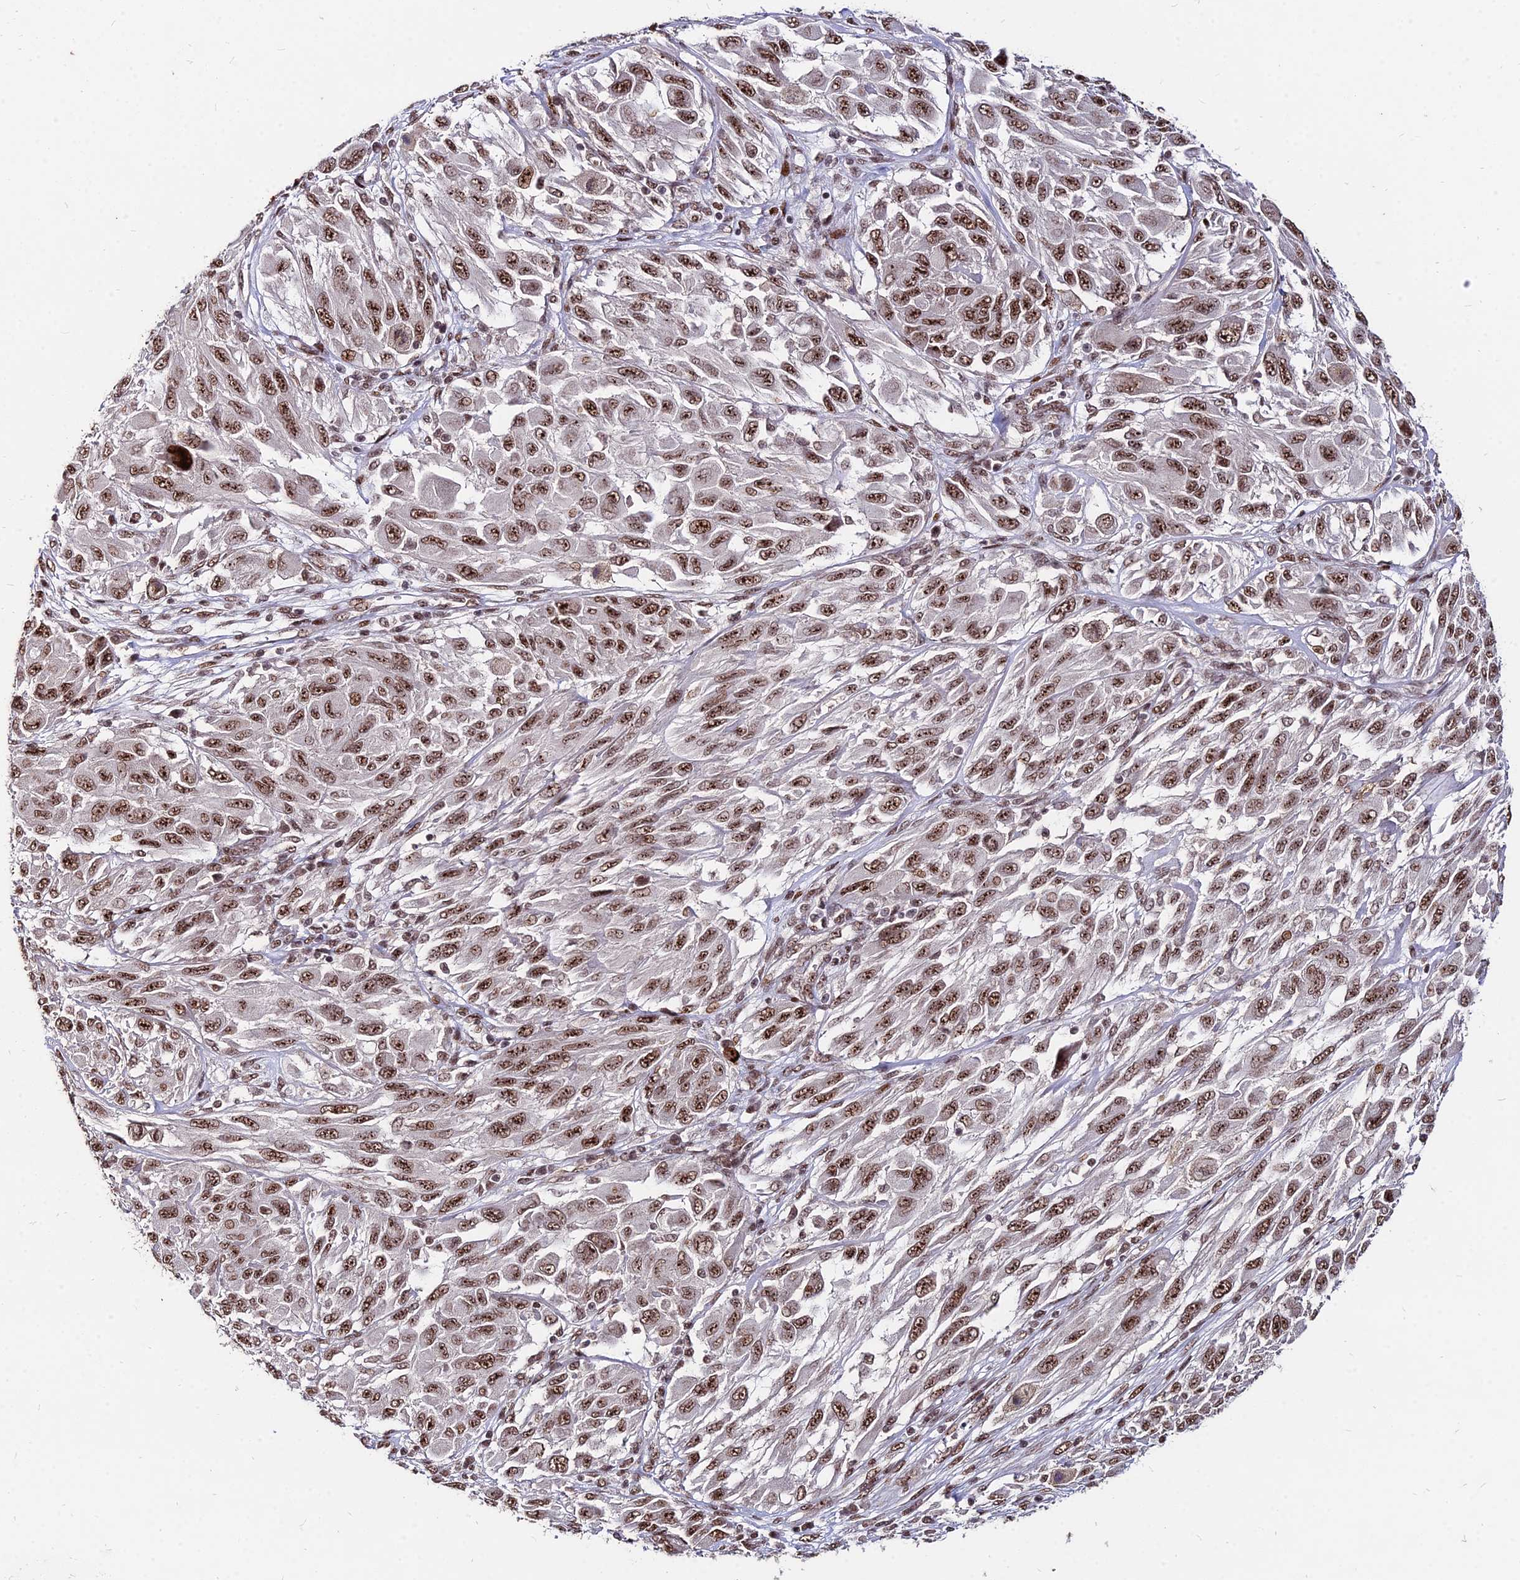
{"staining": {"intensity": "moderate", "quantity": ">75%", "location": "nuclear"}, "tissue": "melanoma", "cell_type": "Tumor cells", "image_type": "cancer", "snomed": [{"axis": "morphology", "description": "Malignant melanoma, NOS"}, {"axis": "topography", "description": "Skin"}], "caption": "Malignant melanoma stained for a protein (brown) exhibits moderate nuclear positive staining in about >75% of tumor cells.", "gene": "ZBED4", "patient": {"sex": "female", "age": 91}}